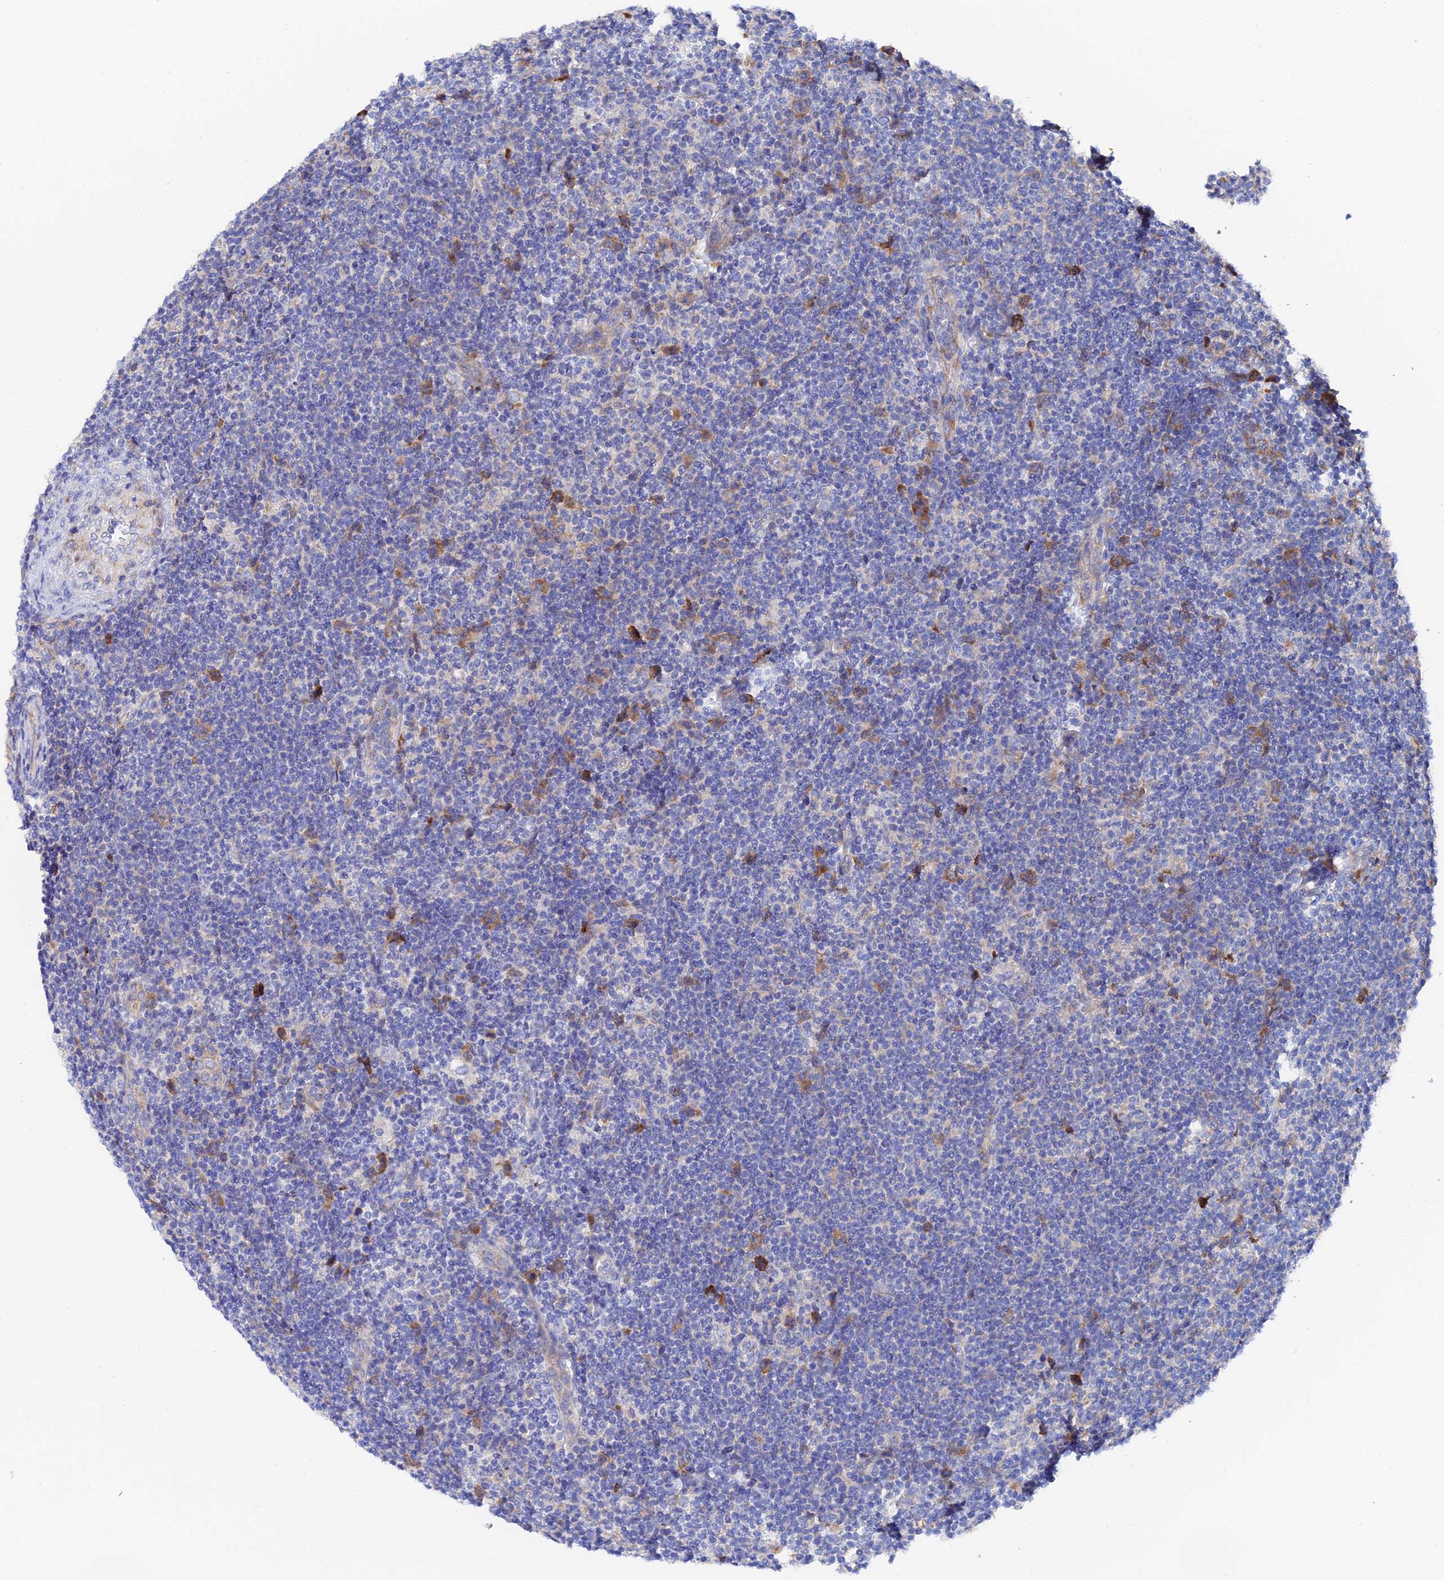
{"staining": {"intensity": "moderate", "quantity": "<25%", "location": "cytoplasmic/membranous"}, "tissue": "lymphoma", "cell_type": "Tumor cells", "image_type": "cancer", "snomed": [{"axis": "morphology", "description": "Hodgkin's disease, NOS"}, {"axis": "topography", "description": "Lymph node"}], "caption": "A histopathology image of human Hodgkin's disease stained for a protein displays moderate cytoplasmic/membranous brown staining in tumor cells. (brown staining indicates protein expression, while blue staining denotes nuclei).", "gene": "PTTG1", "patient": {"sex": "female", "age": 57}}